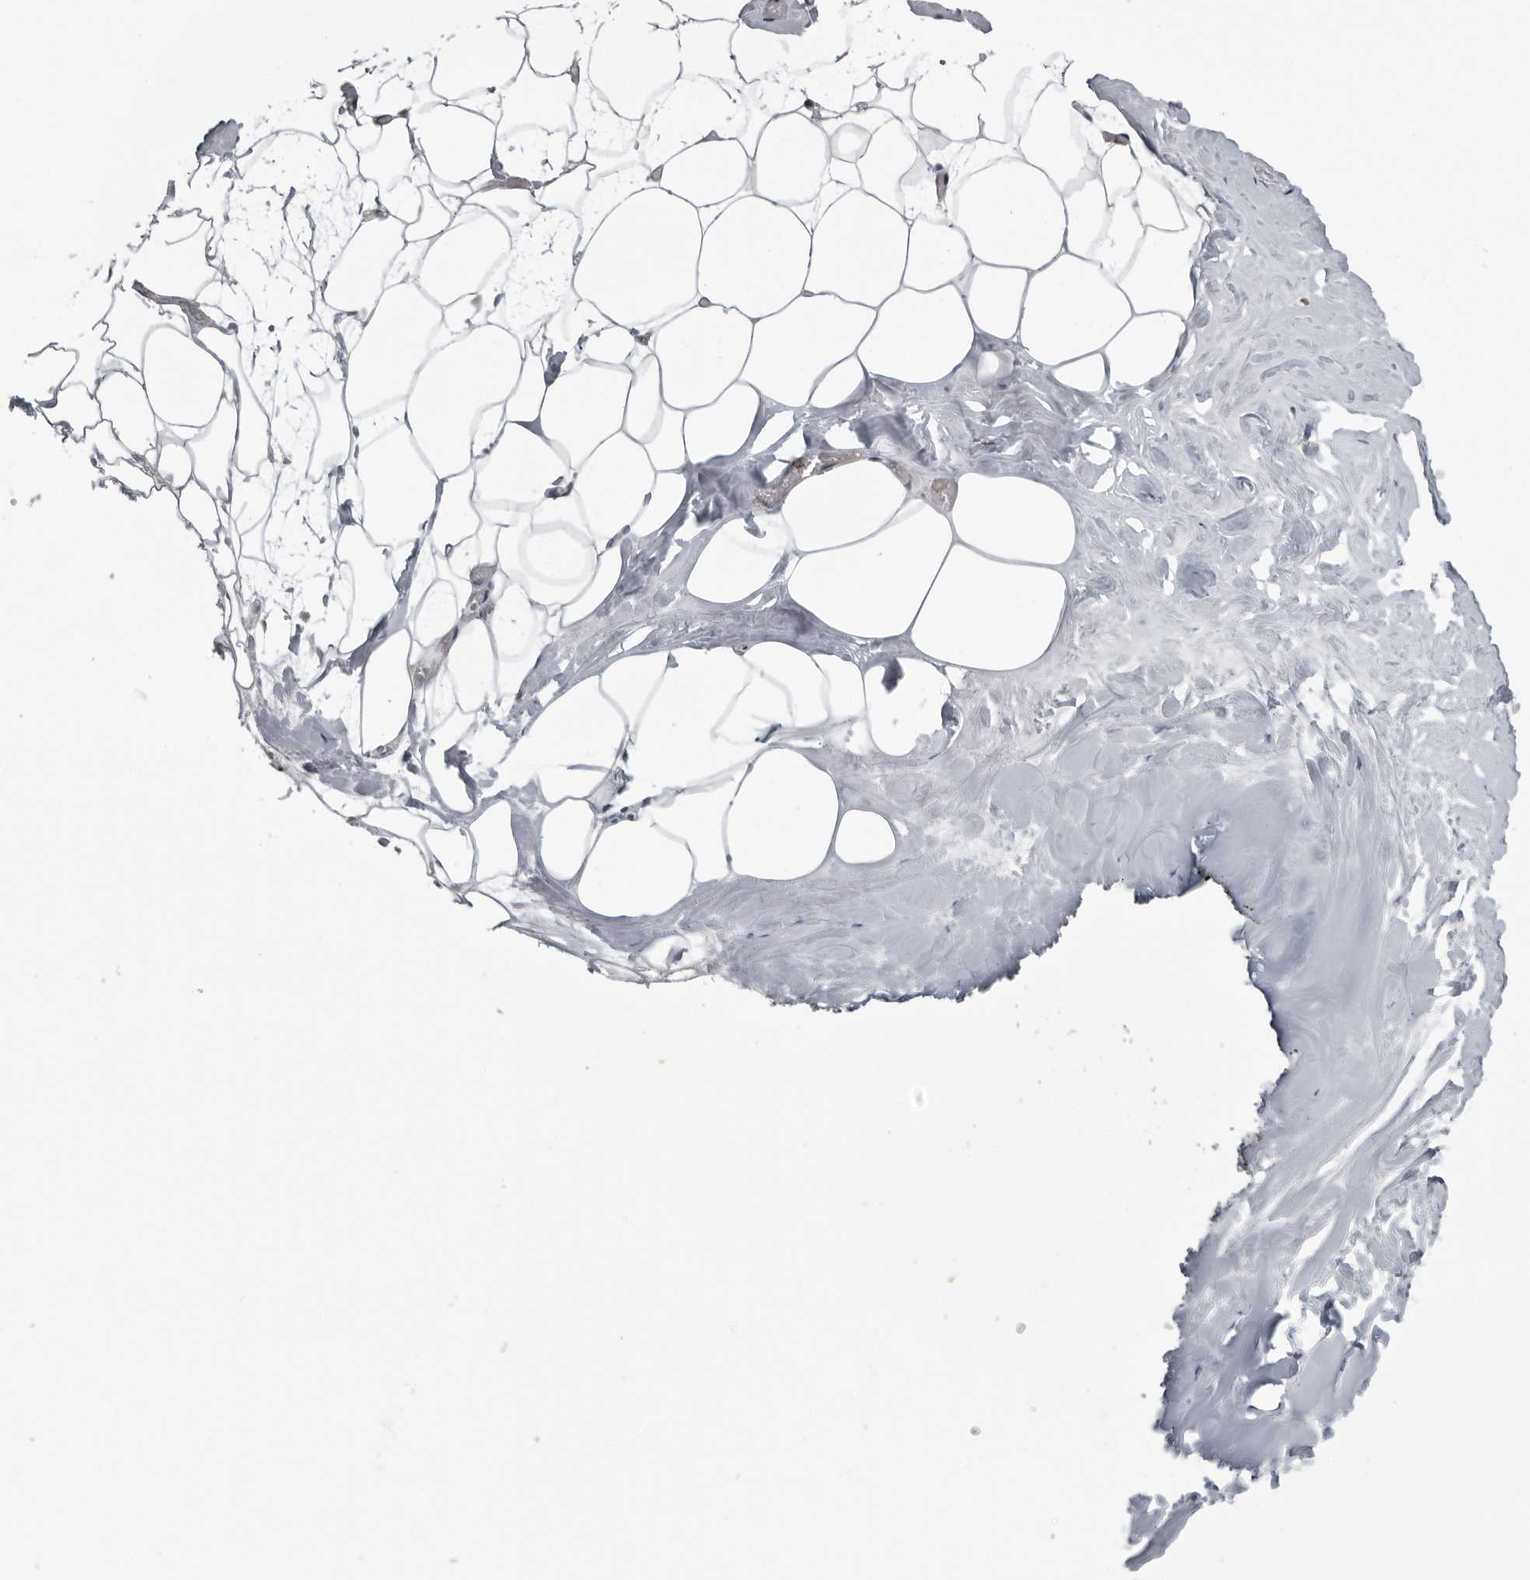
{"staining": {"intensity": "negative", "quantity": "none", "location": "none"}, "tissue": "adipose tissue", "cell_type": "Adipocytes", "image_type": "normal", "snomed": [{"axis": "morphology", "description": "Normal tissue, NOS"}, {"axis": "morphology", "description": "Fibrosis, NOS"}, {"axis": "topography", "description": "Breast"}, {"axis": "topography", "description": "Adipose tissue"}], "caption": "IHC micrograph of normal human adipose tissue stained for a protein (brown), which shows no positivity in adipocytes.", "gene": "MAF", "patient": {"sex": "female", "age": 39}}